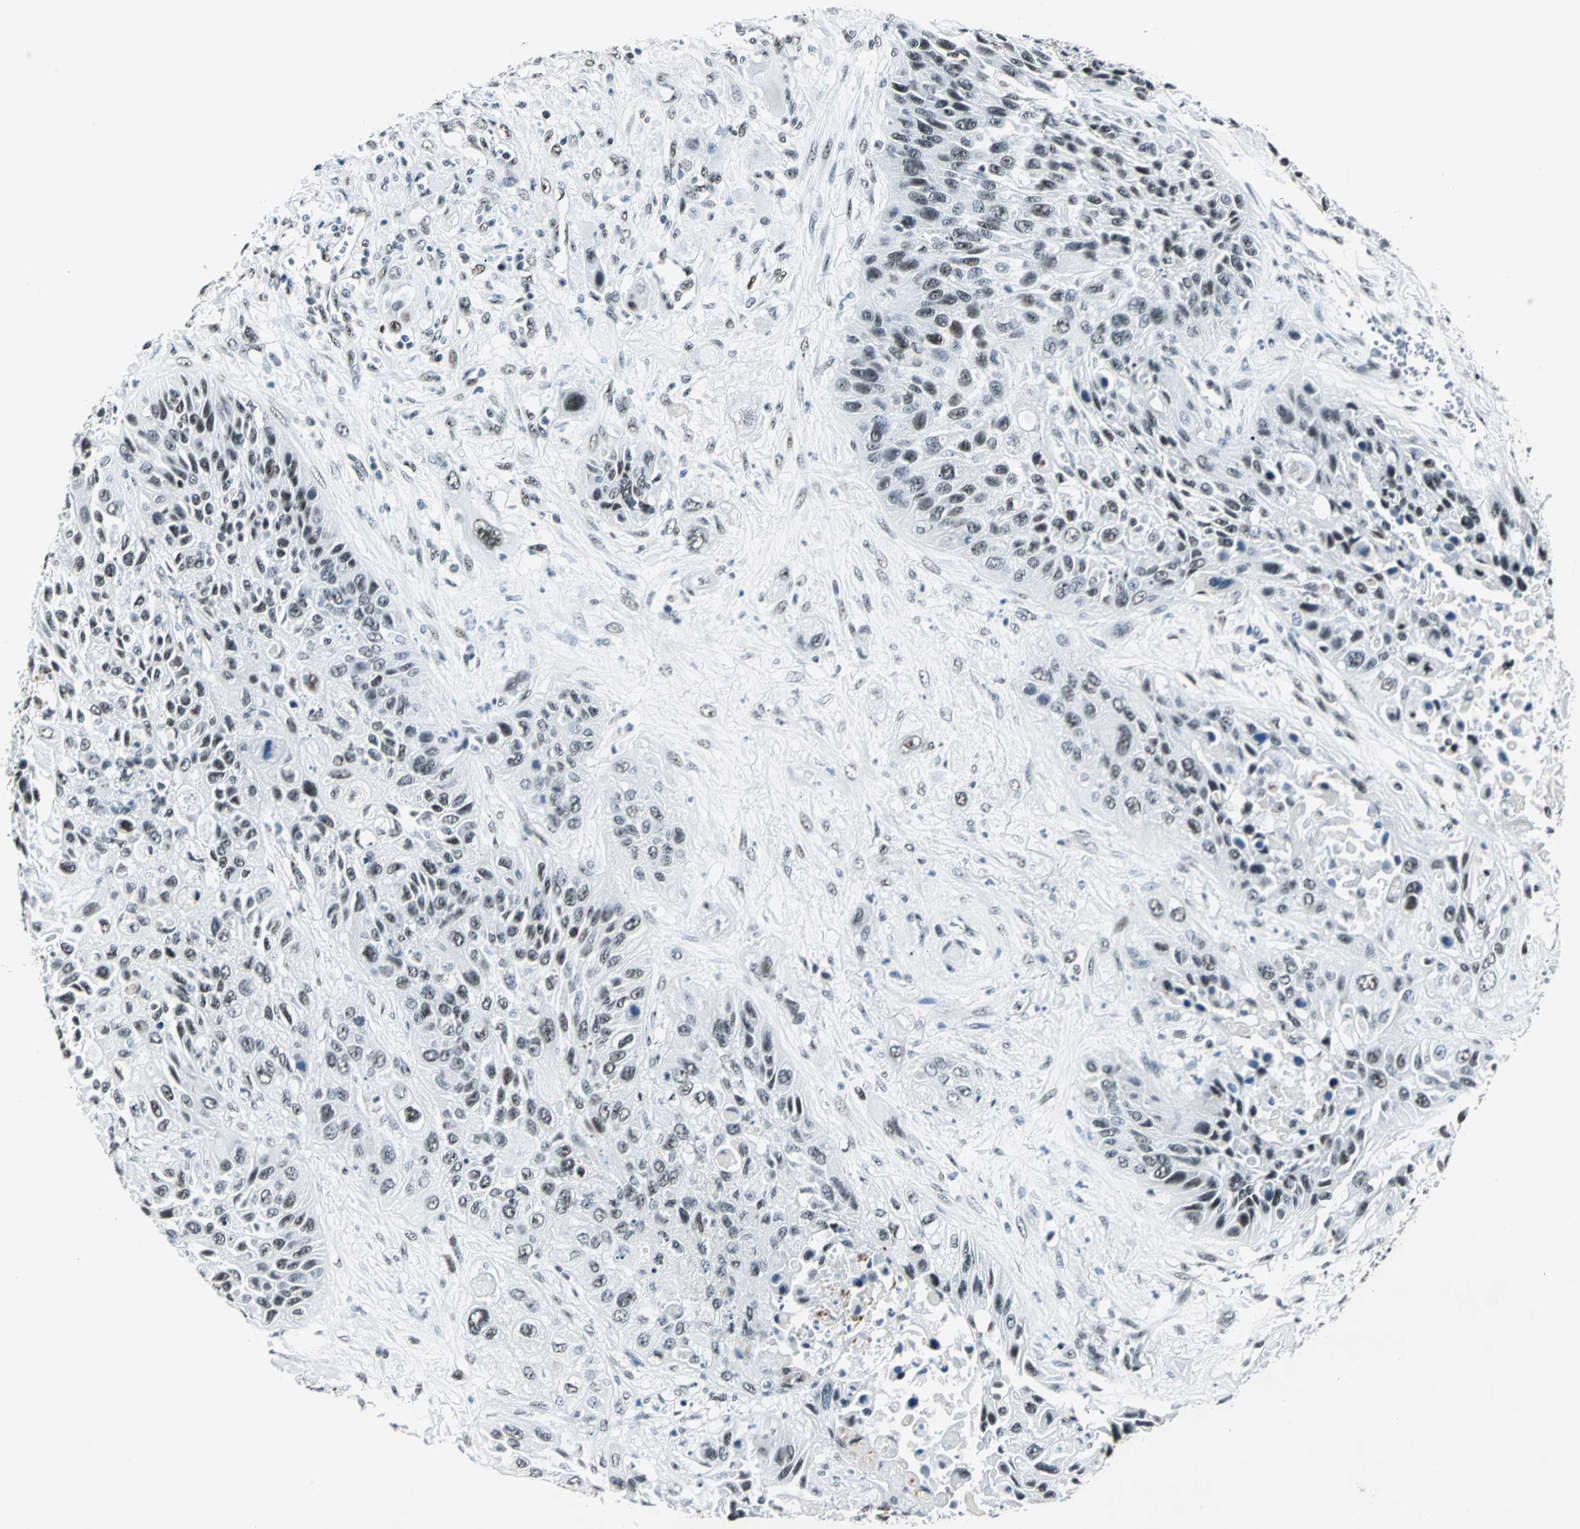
{"staining": {"intensity": "moderate", "quantity": ">75%", "location": "nuclear"}, "tissue": "lung cancer", "cell_type": "Tumor cells", "image_type": "cancer", "snomed": [{"axis": "morphology", "description": "Squamous cell carcinoma, NOS"}, {"axis": "topography", "description": "Lung"}], "caption": "About >75% of tumor cells in human lung cancer display moderate nuclear protein positivity as visualized by brown immunohistochemical staining.", "gene": "KAT6B", "patient": {"sex": "female", "age": 76}}